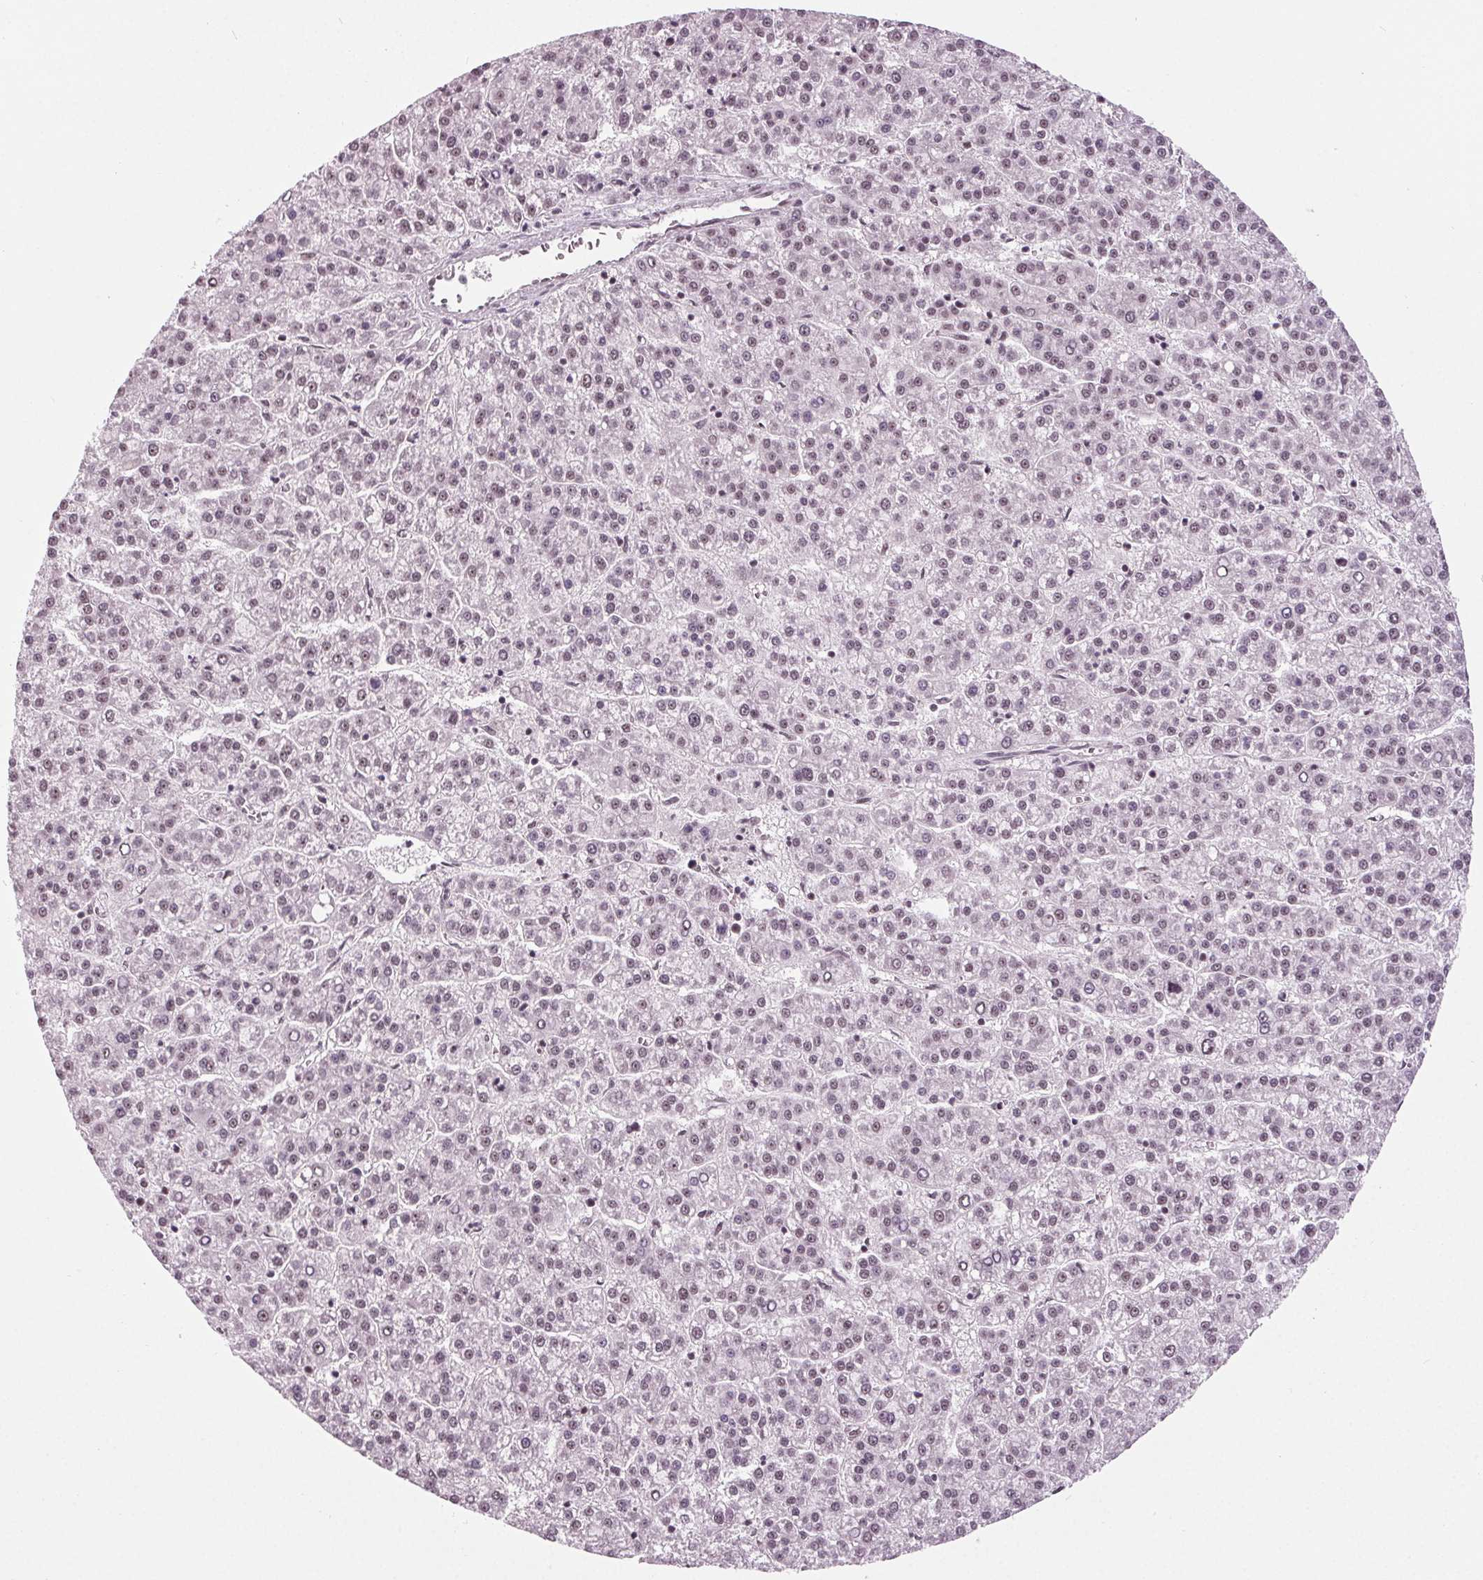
{"staining": {"intensity": "weak", "quantity": "25%-75%", "location": "nuclear"}, "tissue": "liver cancer", "cell_type": "Tumor cells", "image_type": "cancer", "snomed": [{"axis": "morphology", "description": "Carcinoma, Hepatocellular, NOS"}, {"axis": "topography", "description": "Liver"}], "caption": "Immunohistochemistry (IHC) histopathology image of human liver hepatocellular carcinoma stained for a protein (brown), which reveals low levels of weak nuclear expression in approximately 25%-75% of tumor cells.", "gene": "DDX41", "patient": {"sex": "female", "age": 58}}